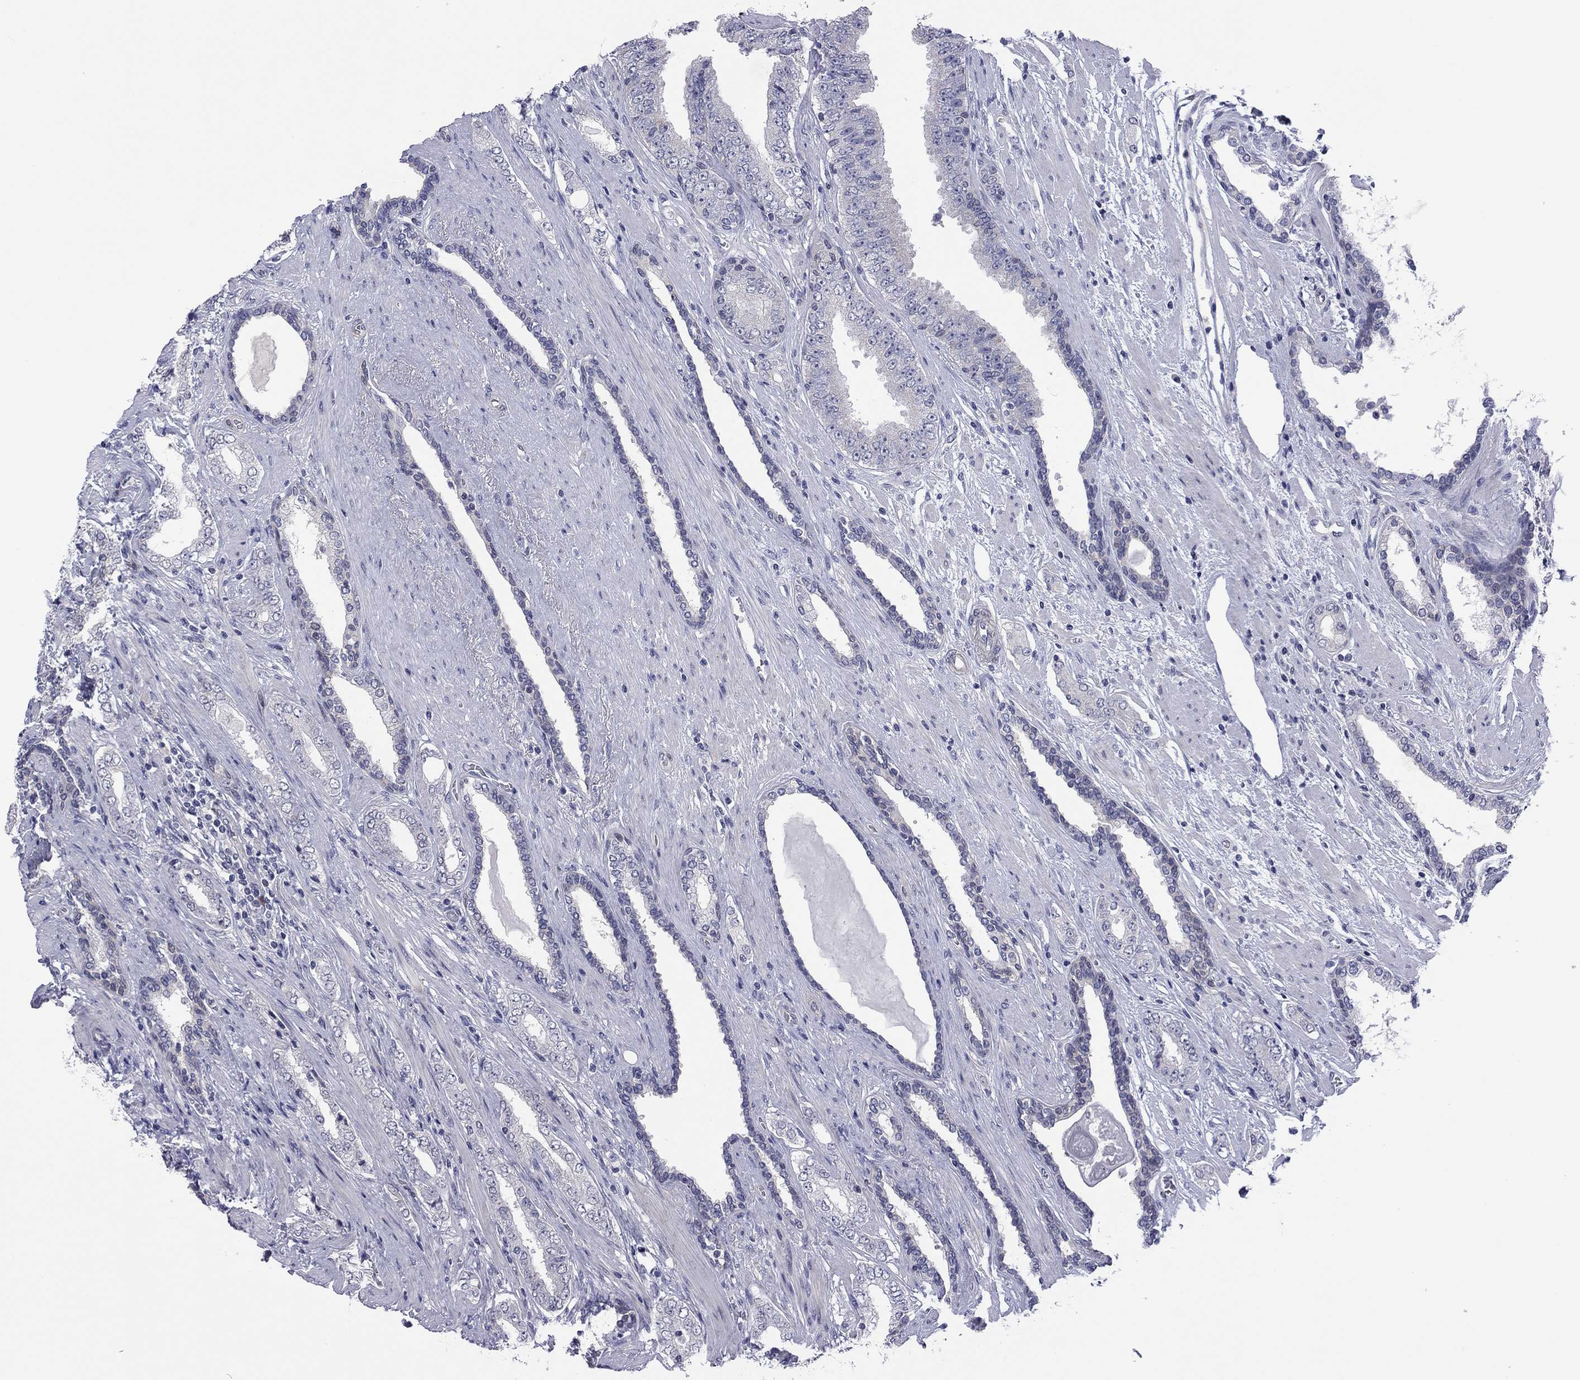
{"staining": {"intensity": "negative", "quantity": "none", "location": "none"}, "tissue": "prostate cancer", "cell_type": "Tumor cells", "image_type": "cancer", "snomed": [{"axis": "morphology", "description": "Adenocarcinoma, Low grade"}, {"axis": "topography", "description": "Prostate and seminal vesicle, NOS"}], "caption": "Tumor cells show no significant staining in prostate cancer.", "gene": "POU5F2", "patient": {"sex": "male", "age": 61}}